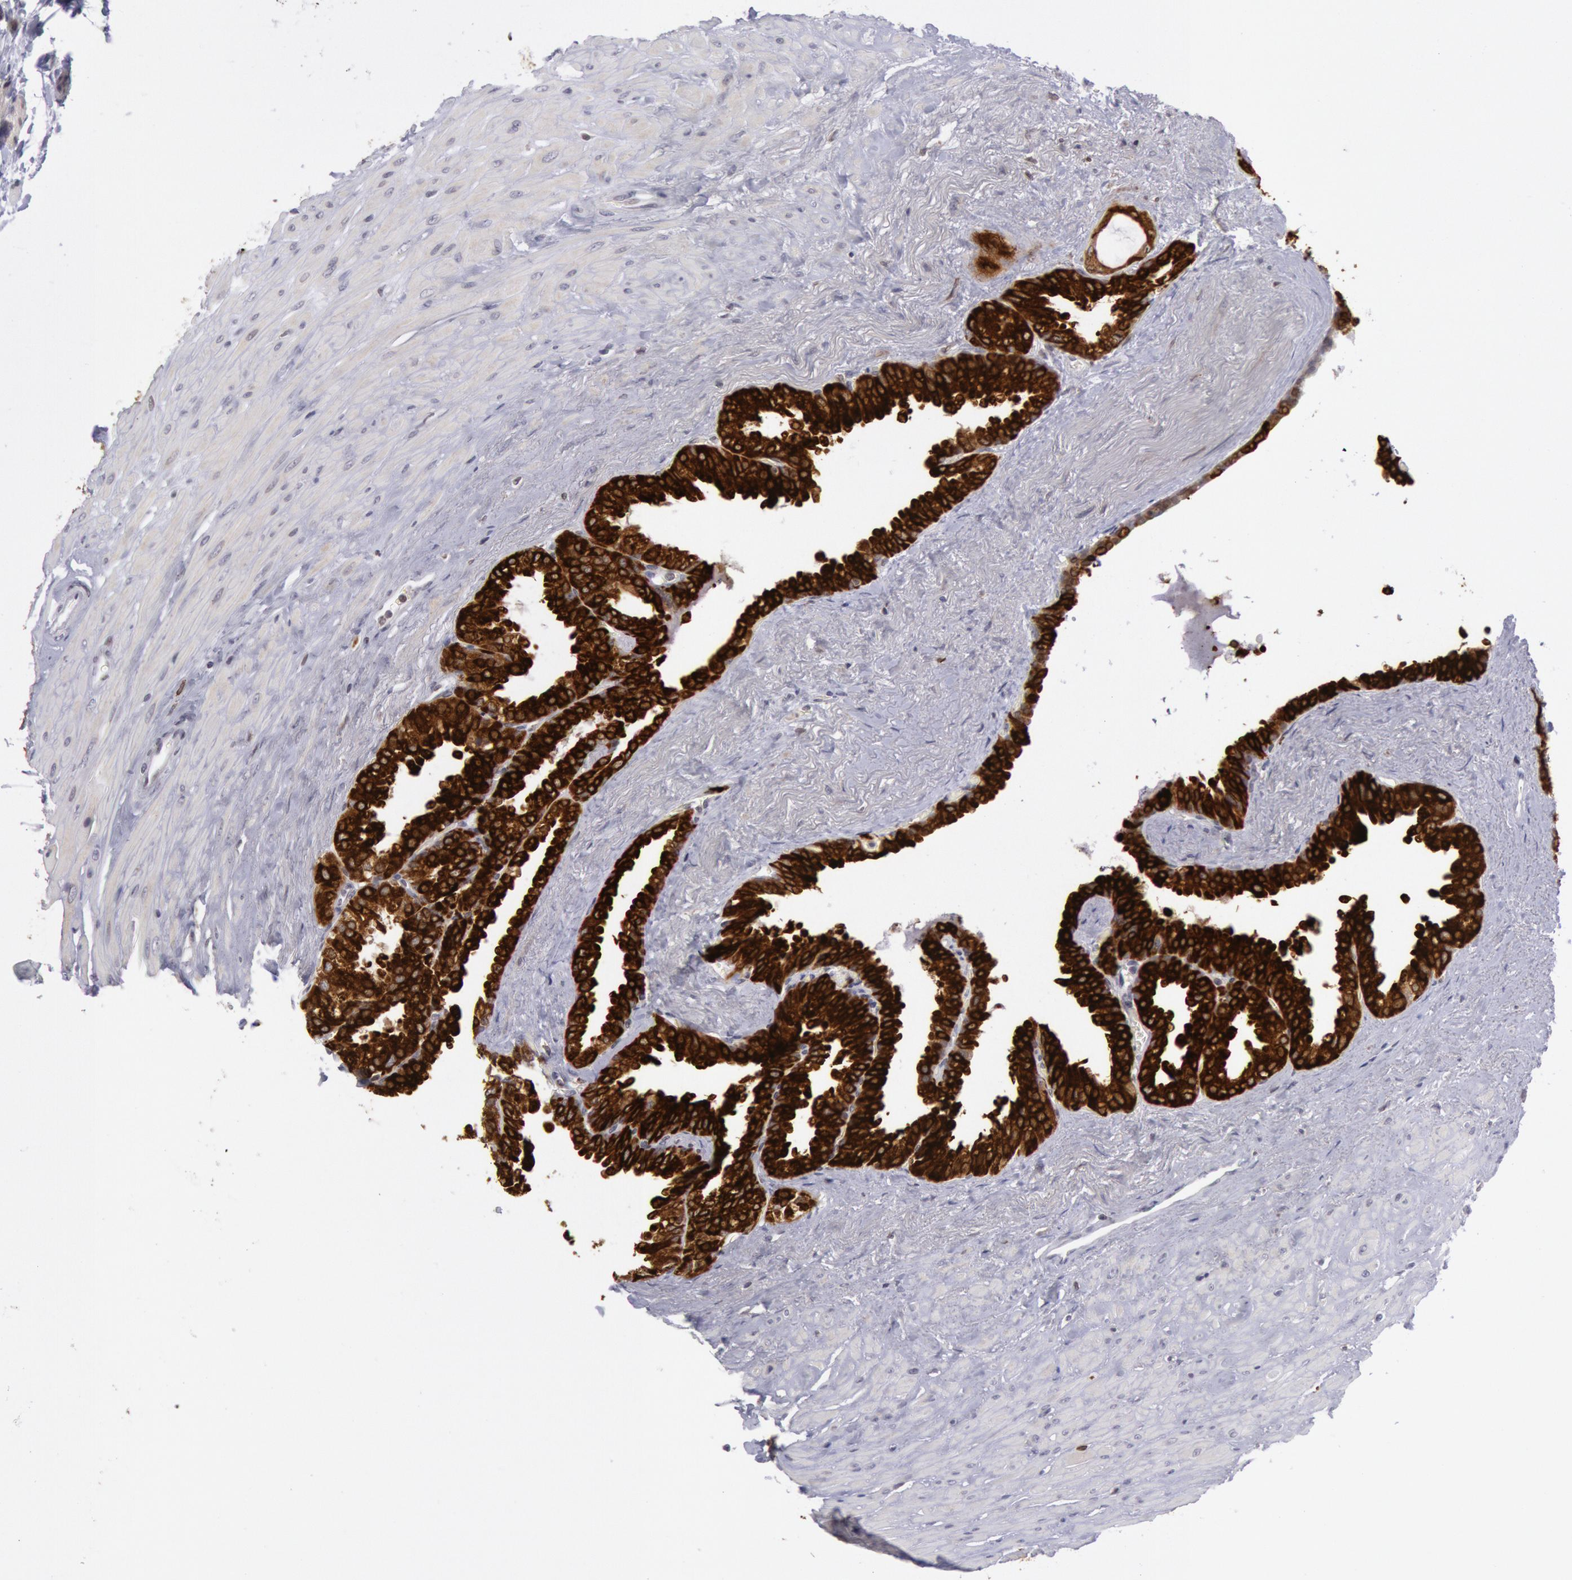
{"staining": {"intensity": "strong", "quantity": ">75%", "location": "cytoplasmic/membranous"}, "tissue": "seminal vesicle", "cell_type": "Glandular cells", "image_type": "normal", "snomed": [{"axis": "morphology", "description": "Normal tissue, NOS"}, {"axis": "topography", "description": "Prostate"}, {"axis": "topography", "description": "Seminal veicle"}], "caption": "Immunohistochemical staining of benign human seminal vesicle exhibits strong cytoplasmic/membranous protein staining in about >75% of glandular cells.", "gene": "PTGS2", "patient": {"sex": "male", "age": 63}}